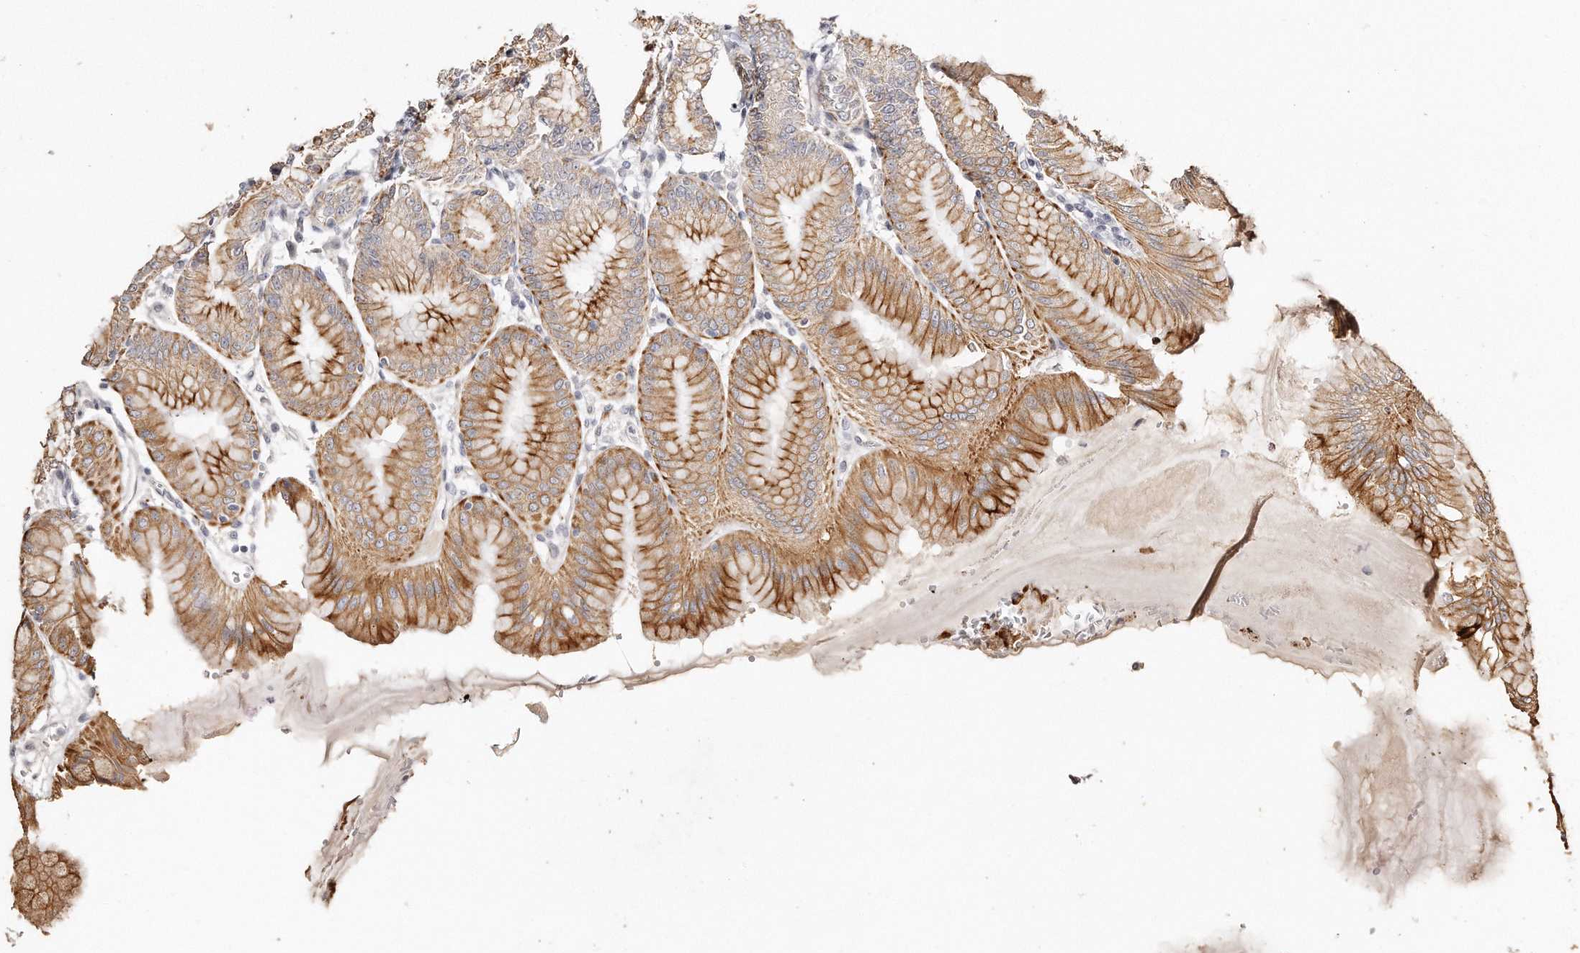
{"staining": {"intensity": "strong", "quantity": "25%-75%", "location": "cytoplasmic/membranous"}, "tissue": "stomach", "cell_type": "Glandular cells", "image_type": "normal", "snomed": [{"axis": "morphology", "description": "Normal tissue, NOS"}, {"axis": "topography", "description": "Stomach, lower"}], "caption": "Immunohistochemistry of benign stomach shows high levels of strong cytoplasmic/membranous expression in about 25%-75% of glandular cells. Using DAB (3,3'-diaminobenzidine) (brown) and hematoxylin (blue) stains, captured at high magnification using brightfield microscopy.", "gene": "ZYG11A", "patient": {"sex": "male", "age": 71}}